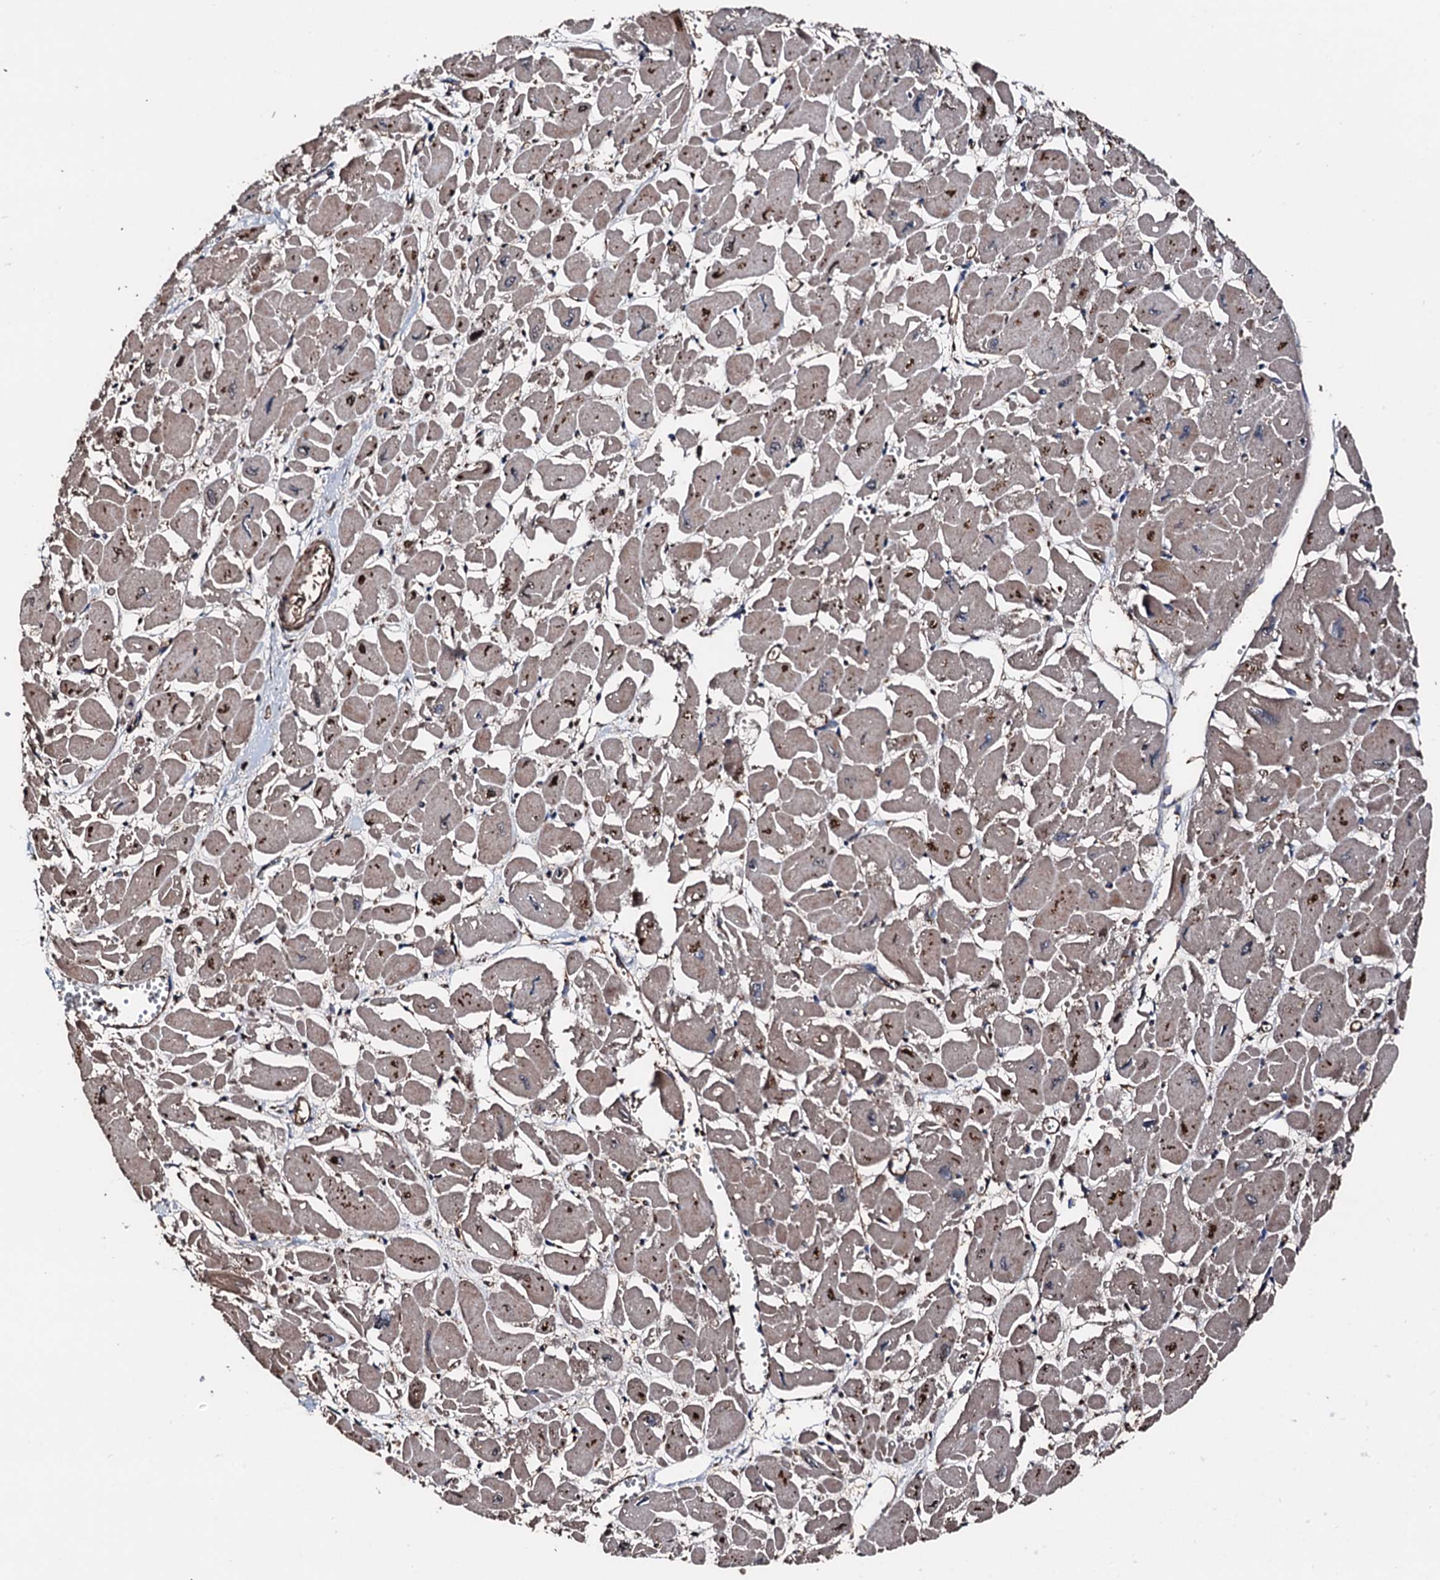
{"staining": {"intensity": "moderate", "quantity": "25%-75%", "location": "cytoplasmic/membranous"}, "tissue": "heart muscle", "cell_type": "Cardiomyocytes", "image_type": "normal", "snomed": [{"axis": "morphology", "description": "Normal tissue, NOS"}, {"axis": "topography", "description": "Heart"}], "caption": "About 25%-75% of cardiomyocytes in benign human heart muscle reveal moderate cytoplasmic/membranous protein staining as visualized by brown immunohistochemical staining.", "gene": "KIF18A", "patient": {"sex": "male", "age": 54}}